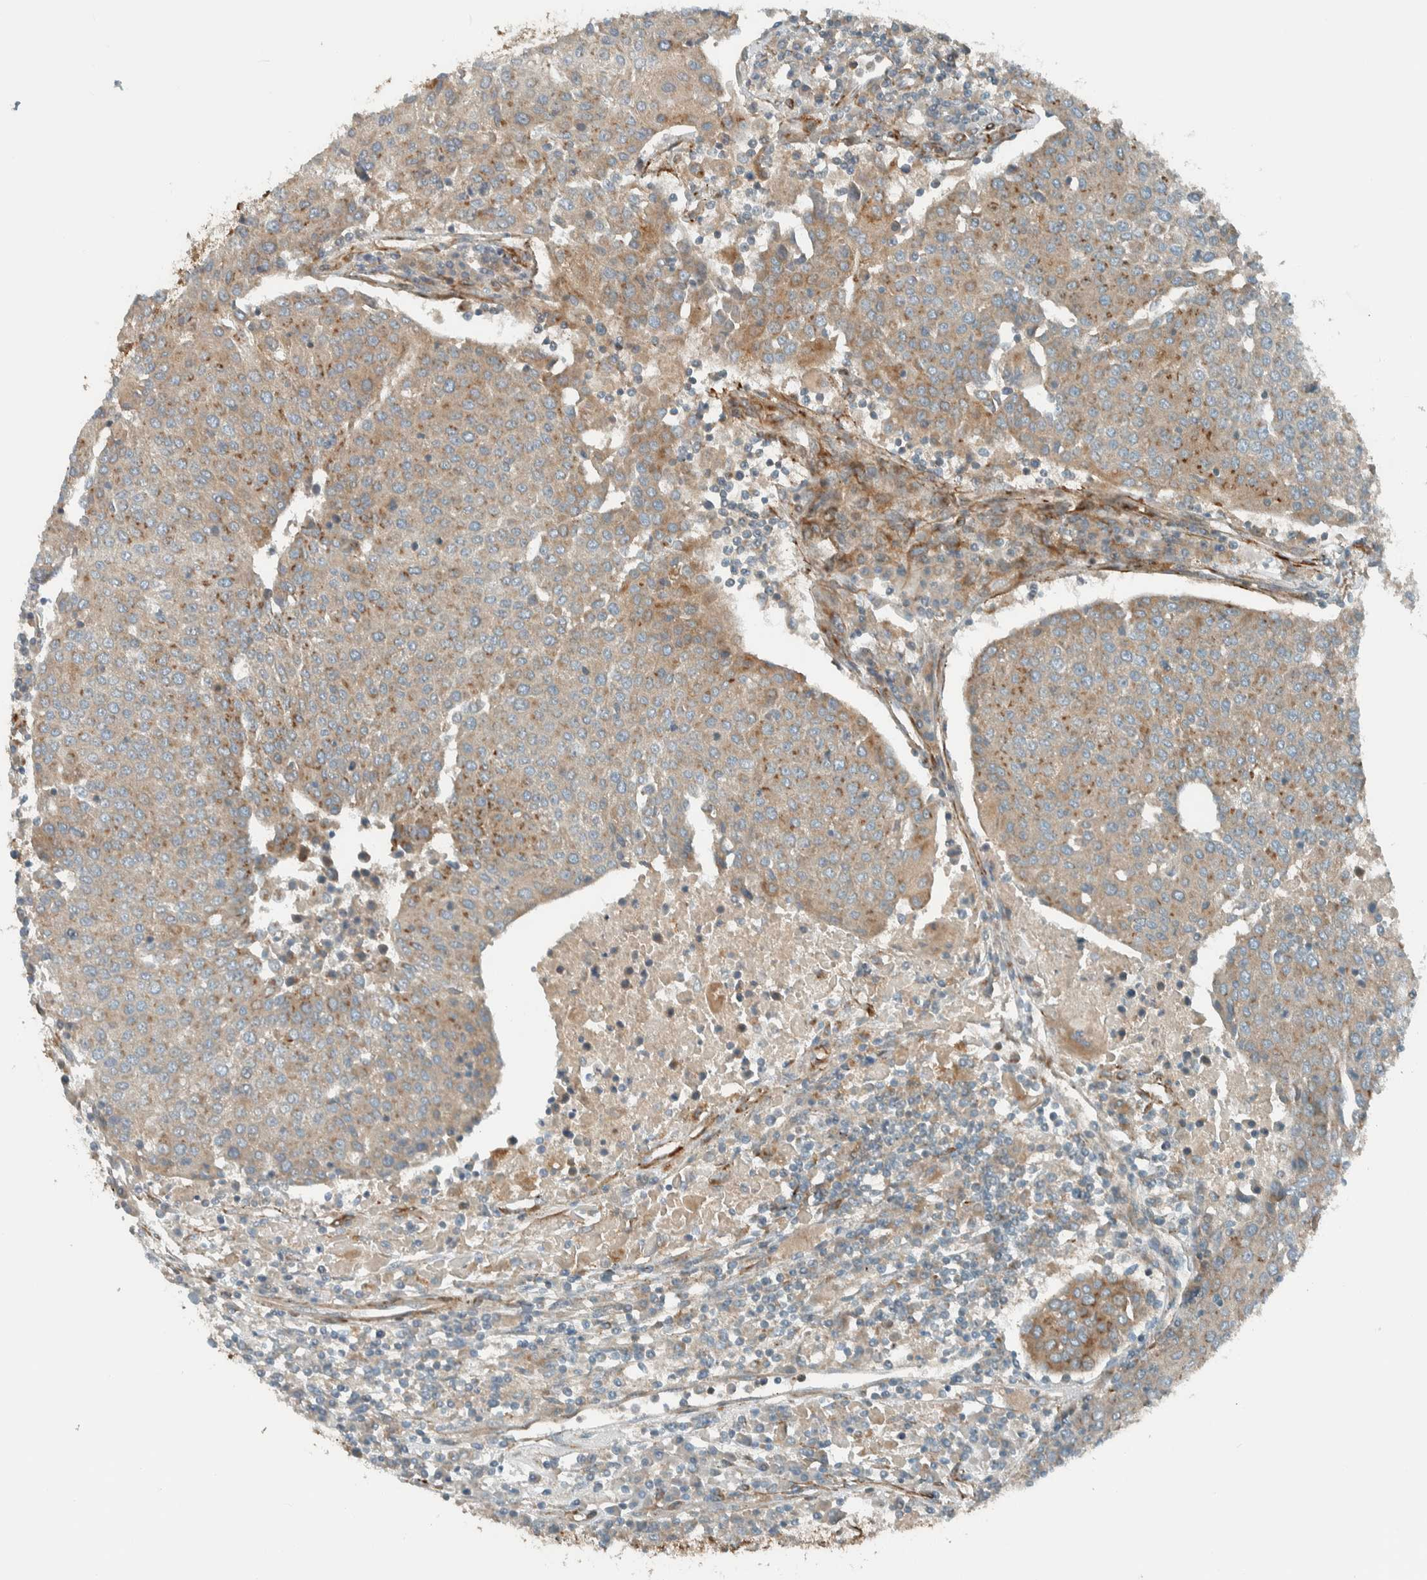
{"staining": {"intensity": "moderate", "quantity": "25%-75%", "location": "cytoplasmic/membranous"}, "tissue": "urothelial cancer", "cell_type": "Tumor cells", "image_type": "cancer", "snomed": [{"axis": "morphology", "description": "Urothelial carcinoma, High grade"}, {"axis": "topography", "description": "Urinary bladder"}], "caption": "A photomicrograph showing moderate cytoplasmic/membranous expression in about 25%-75% of tumor cells in high-grade urothelial carcinoma, as visualized by brown immunohistochemical staining.", "gene": "EXOC7", "patient": {"sex": "female", "age": 85}}